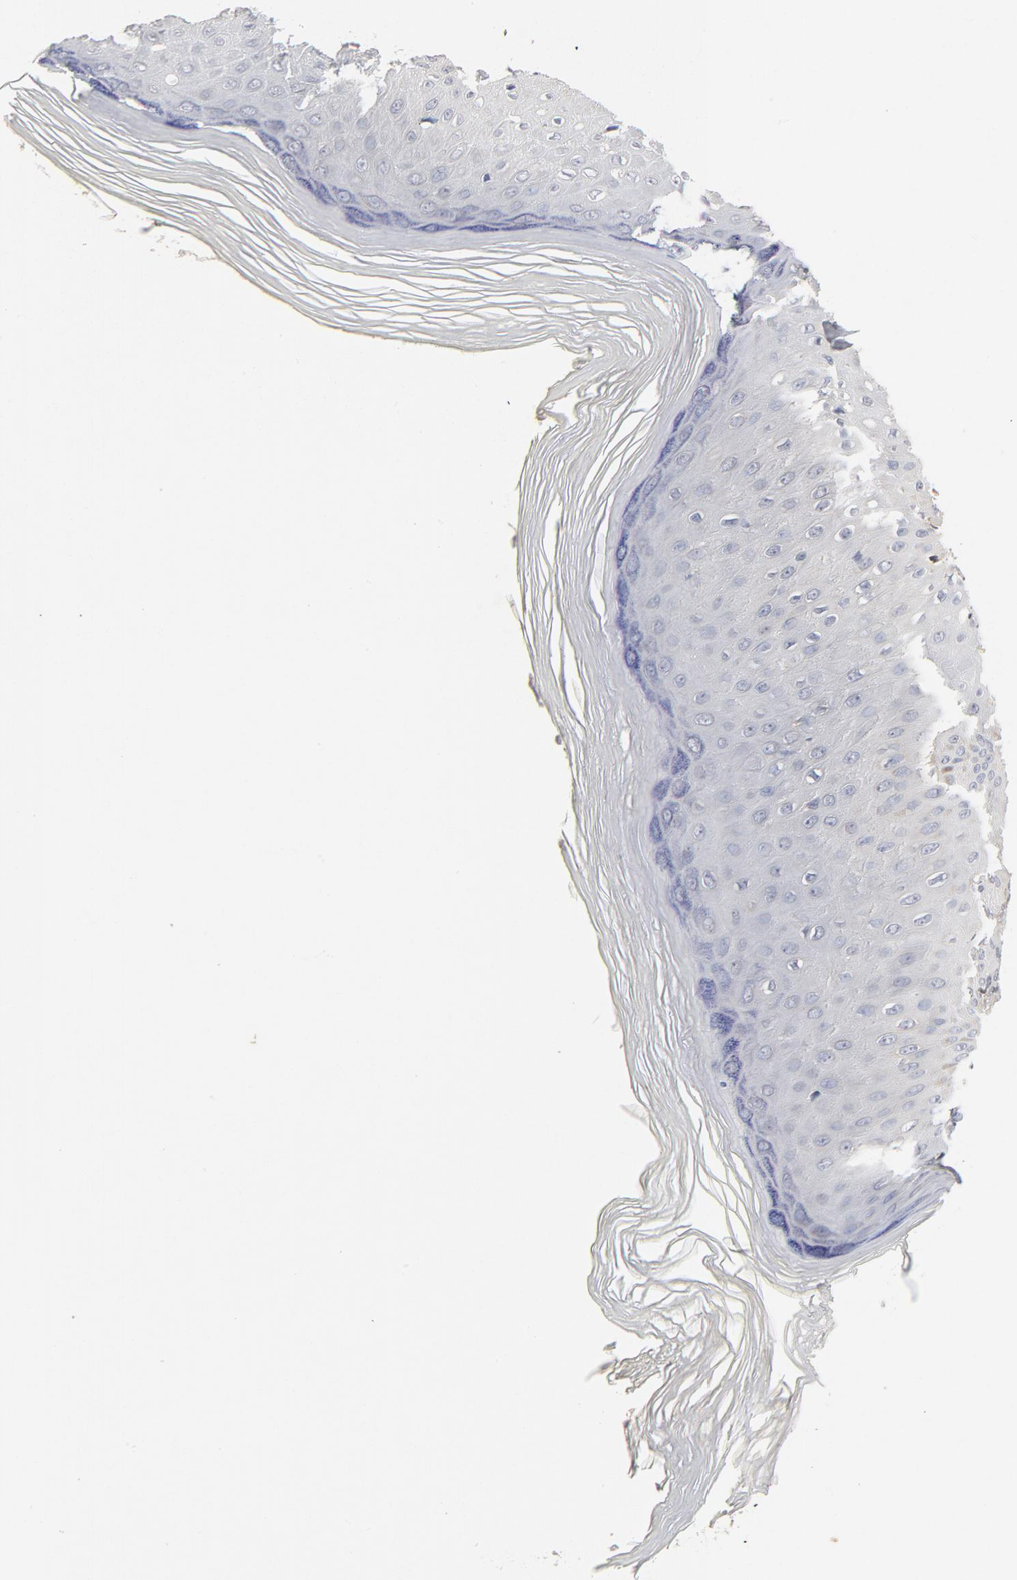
{"staining": {"intensity": "weak", "quantity": "25%-75%", "location": "cytoplasmic/membranous"}, "tissue": "skin", "cell_type": "Epidermal cells", "image_type": "normal", "snomed": [{"axis": "morphology", "description": "Normal tissue, NOS"}, {"axis": "morphology", "description": "Inflammation, NOS"}, {"axis": "topography", "description": "Soft tissue"}, {"axis": "topography", "description": "Anal"}], "caption": "This photomicrograph exhibits unremarkable skin stained with IHC to label a protein in brown. The cytoplasmic/membranous of epidermal cells show weak positivity for the protein. Nuclei are counter-stained blue.", "gene": "CCDC134", "patient": {"sex": "female", "age": 15}}